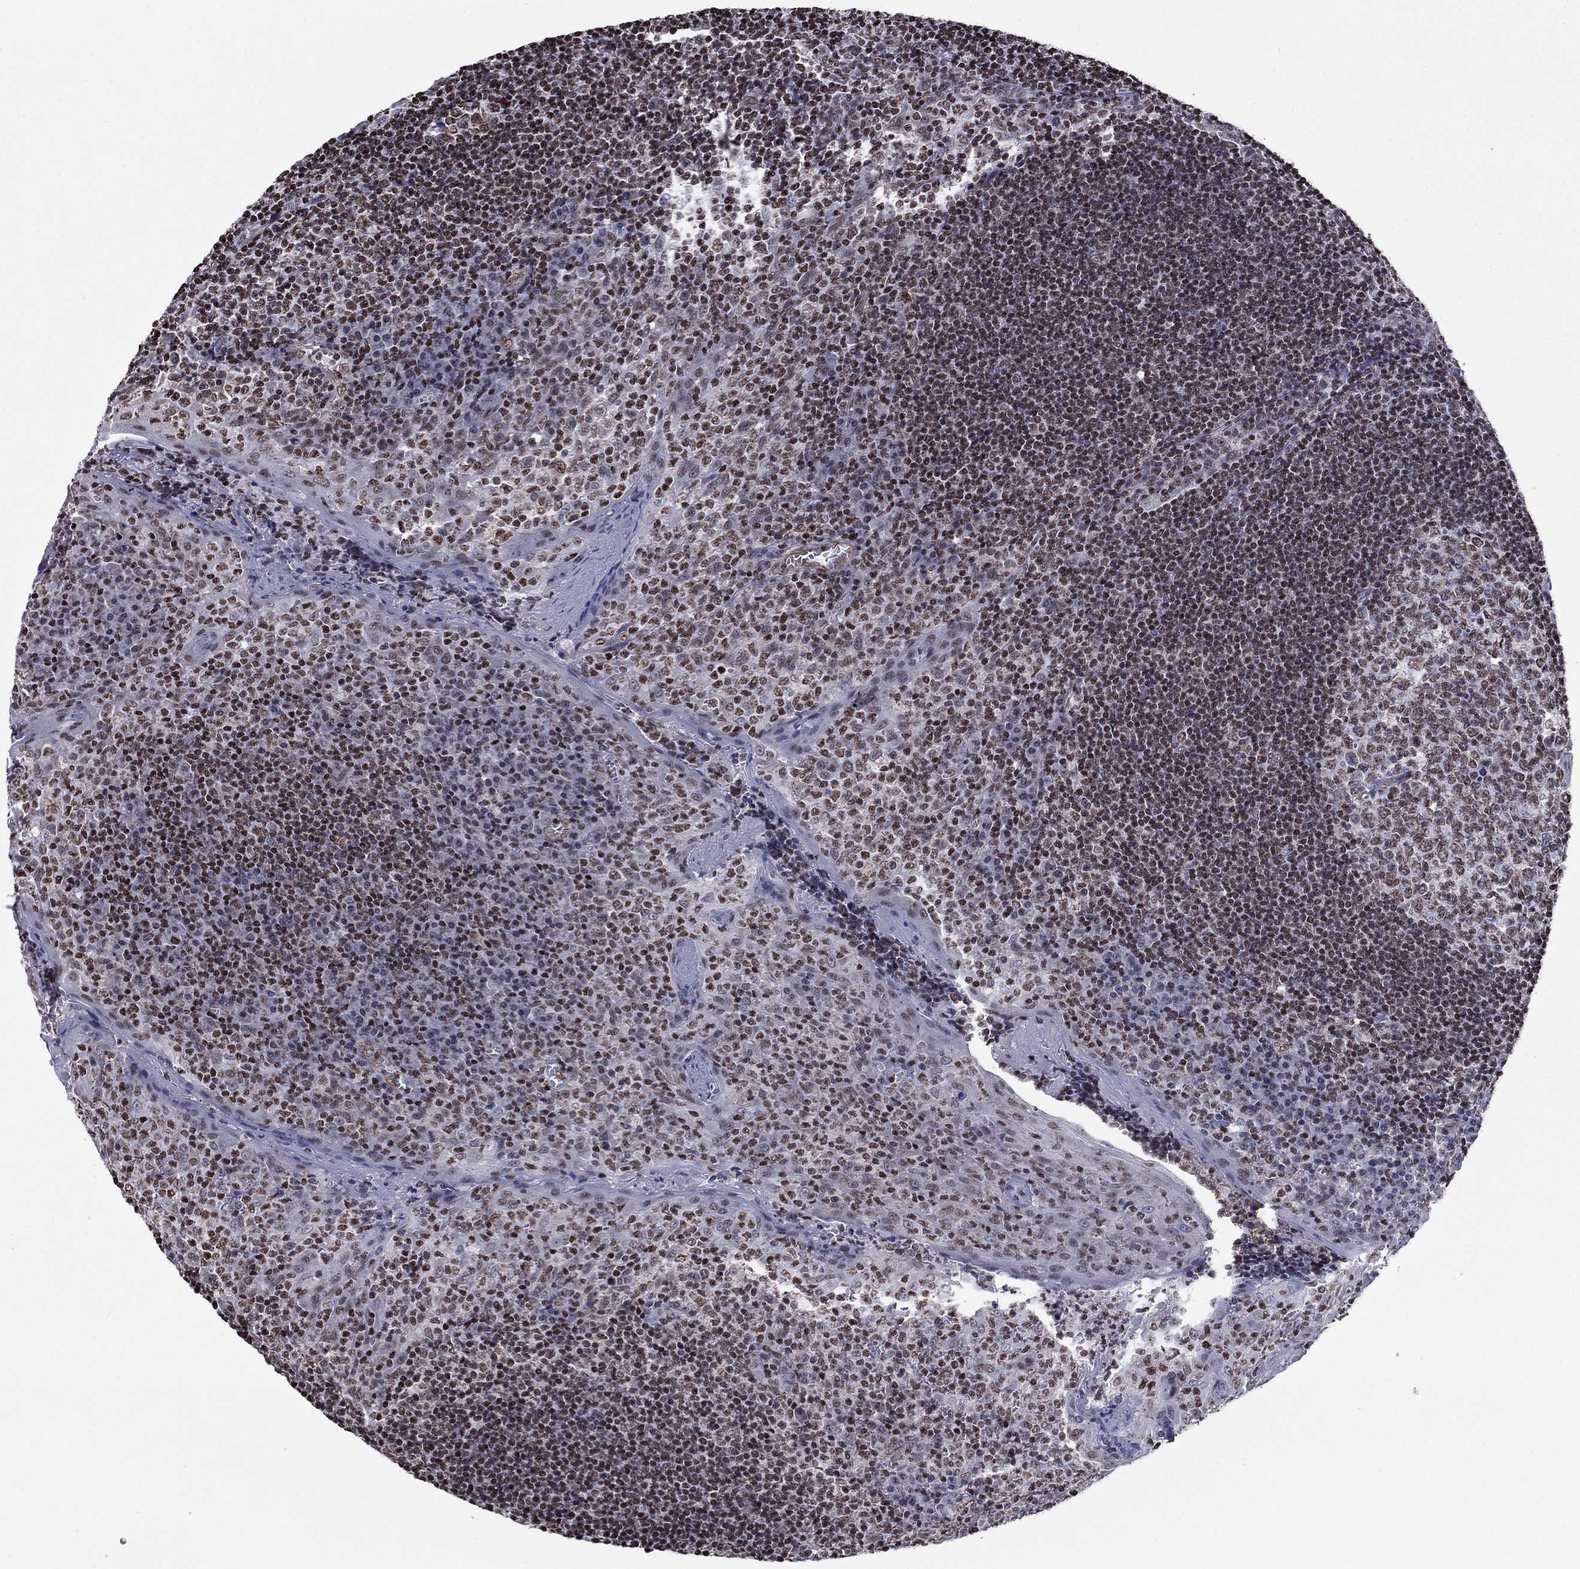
{"staining": {"intensity": "moderate", "quantity": "25%-75%", "location": "nuclear"}, "tissue": "tonsil", "cell_type": "Germinal center cells", "image_type": "normal", "snomed": [{"axis": "morphology", "description": "Normal tissue, NOS"}, {"axis": "topography", "description": "Tonsil"}], "caption": "Tonsil stained with IHC demonstrates moderate nuclear staining in about 25%-75% of germinal center cells.", "gene": "N4BP2", "patient": {"sex": "female", "age": 13}}